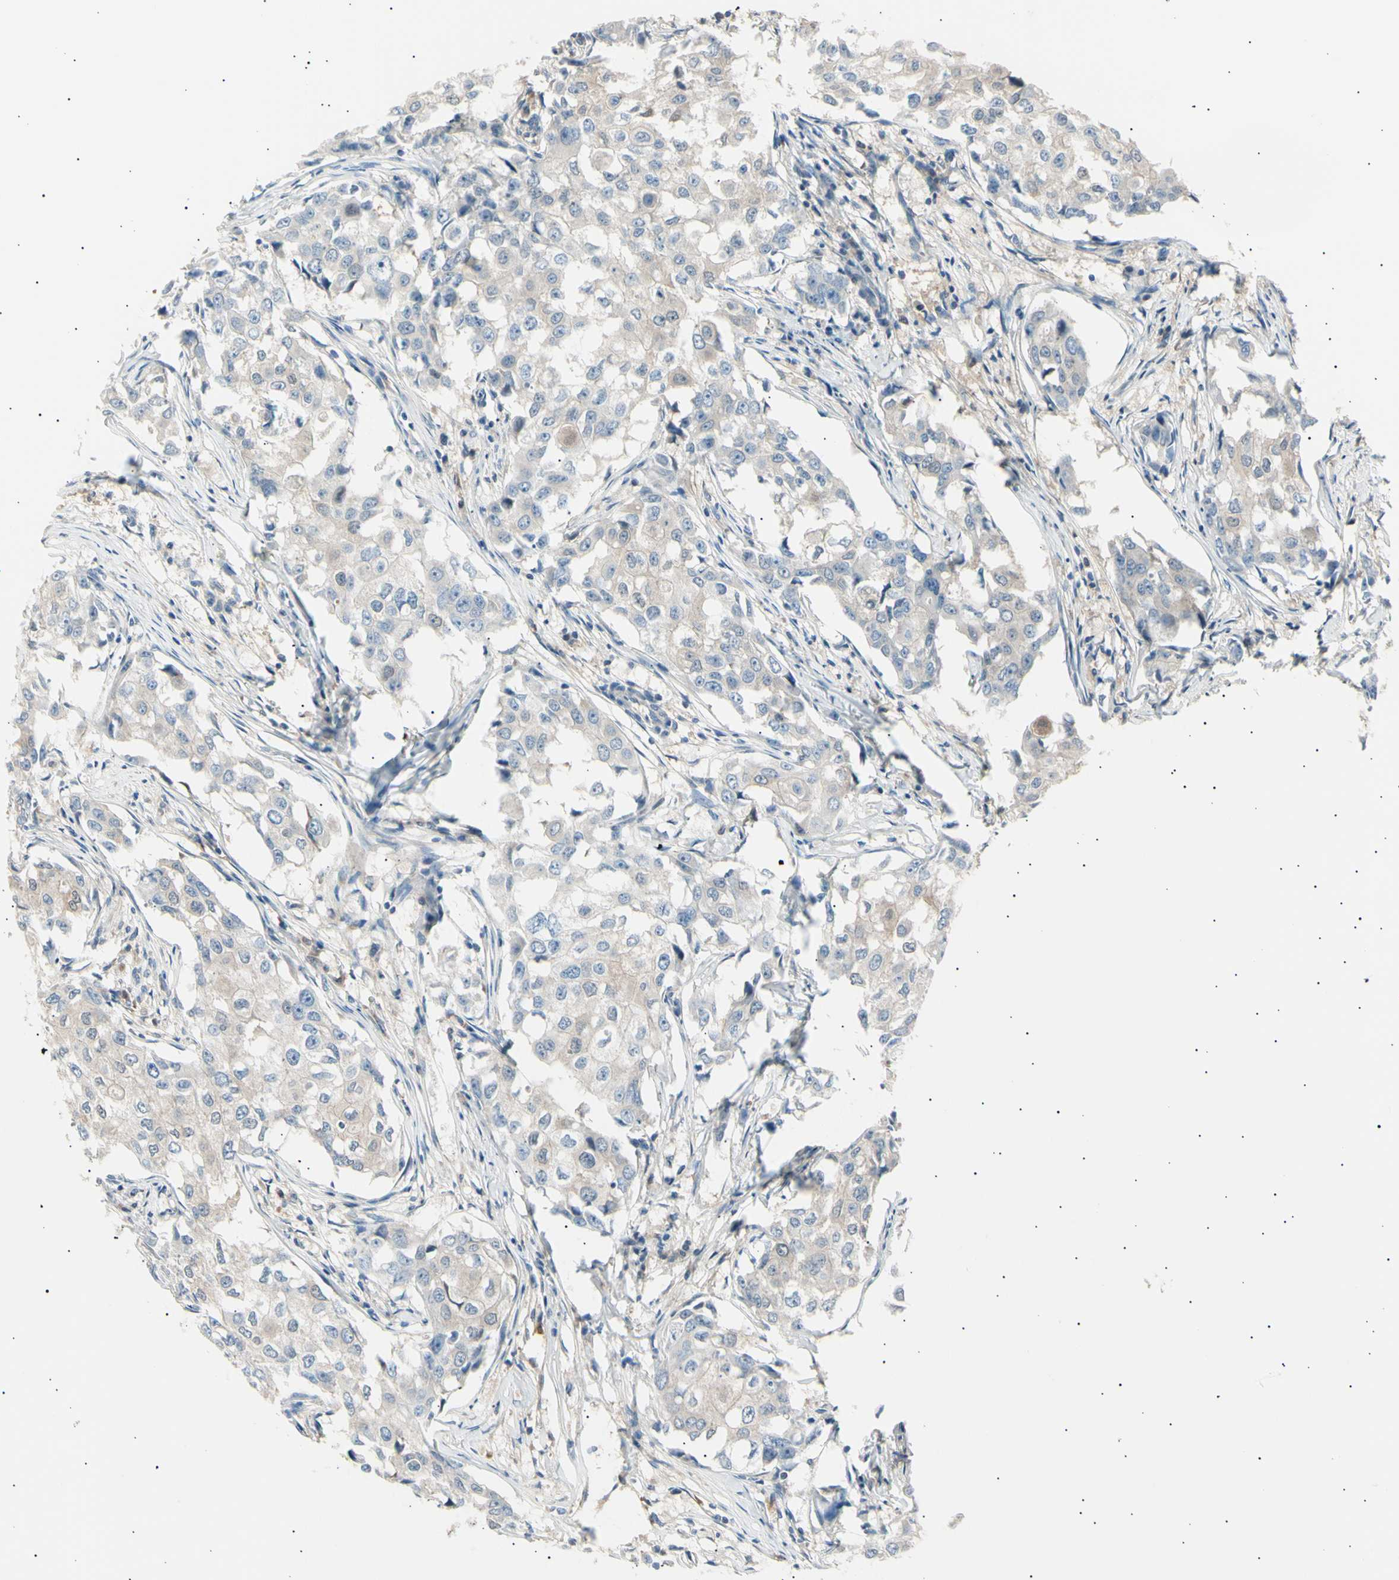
{"staining": {"intensity": "weak", "quantity": ">75%", "location": "cytoplasmic/membranous"}, "tissue": "breast cancer", "cell_type": "Tumor cells", "image_type": "cancer", "snomed": [{"axis": "morphology", "description": "Duct carcinoma"}, {"axis": "topography", "description": "Breast"}], "caption": "Infiltrating ductal carcinoma (breast) stained for a protein reveals weak cytoplasmic/membranous positivity in tumor cells.", "gene": "LHPP", "patient": {"sex": "female", "age": 27}}